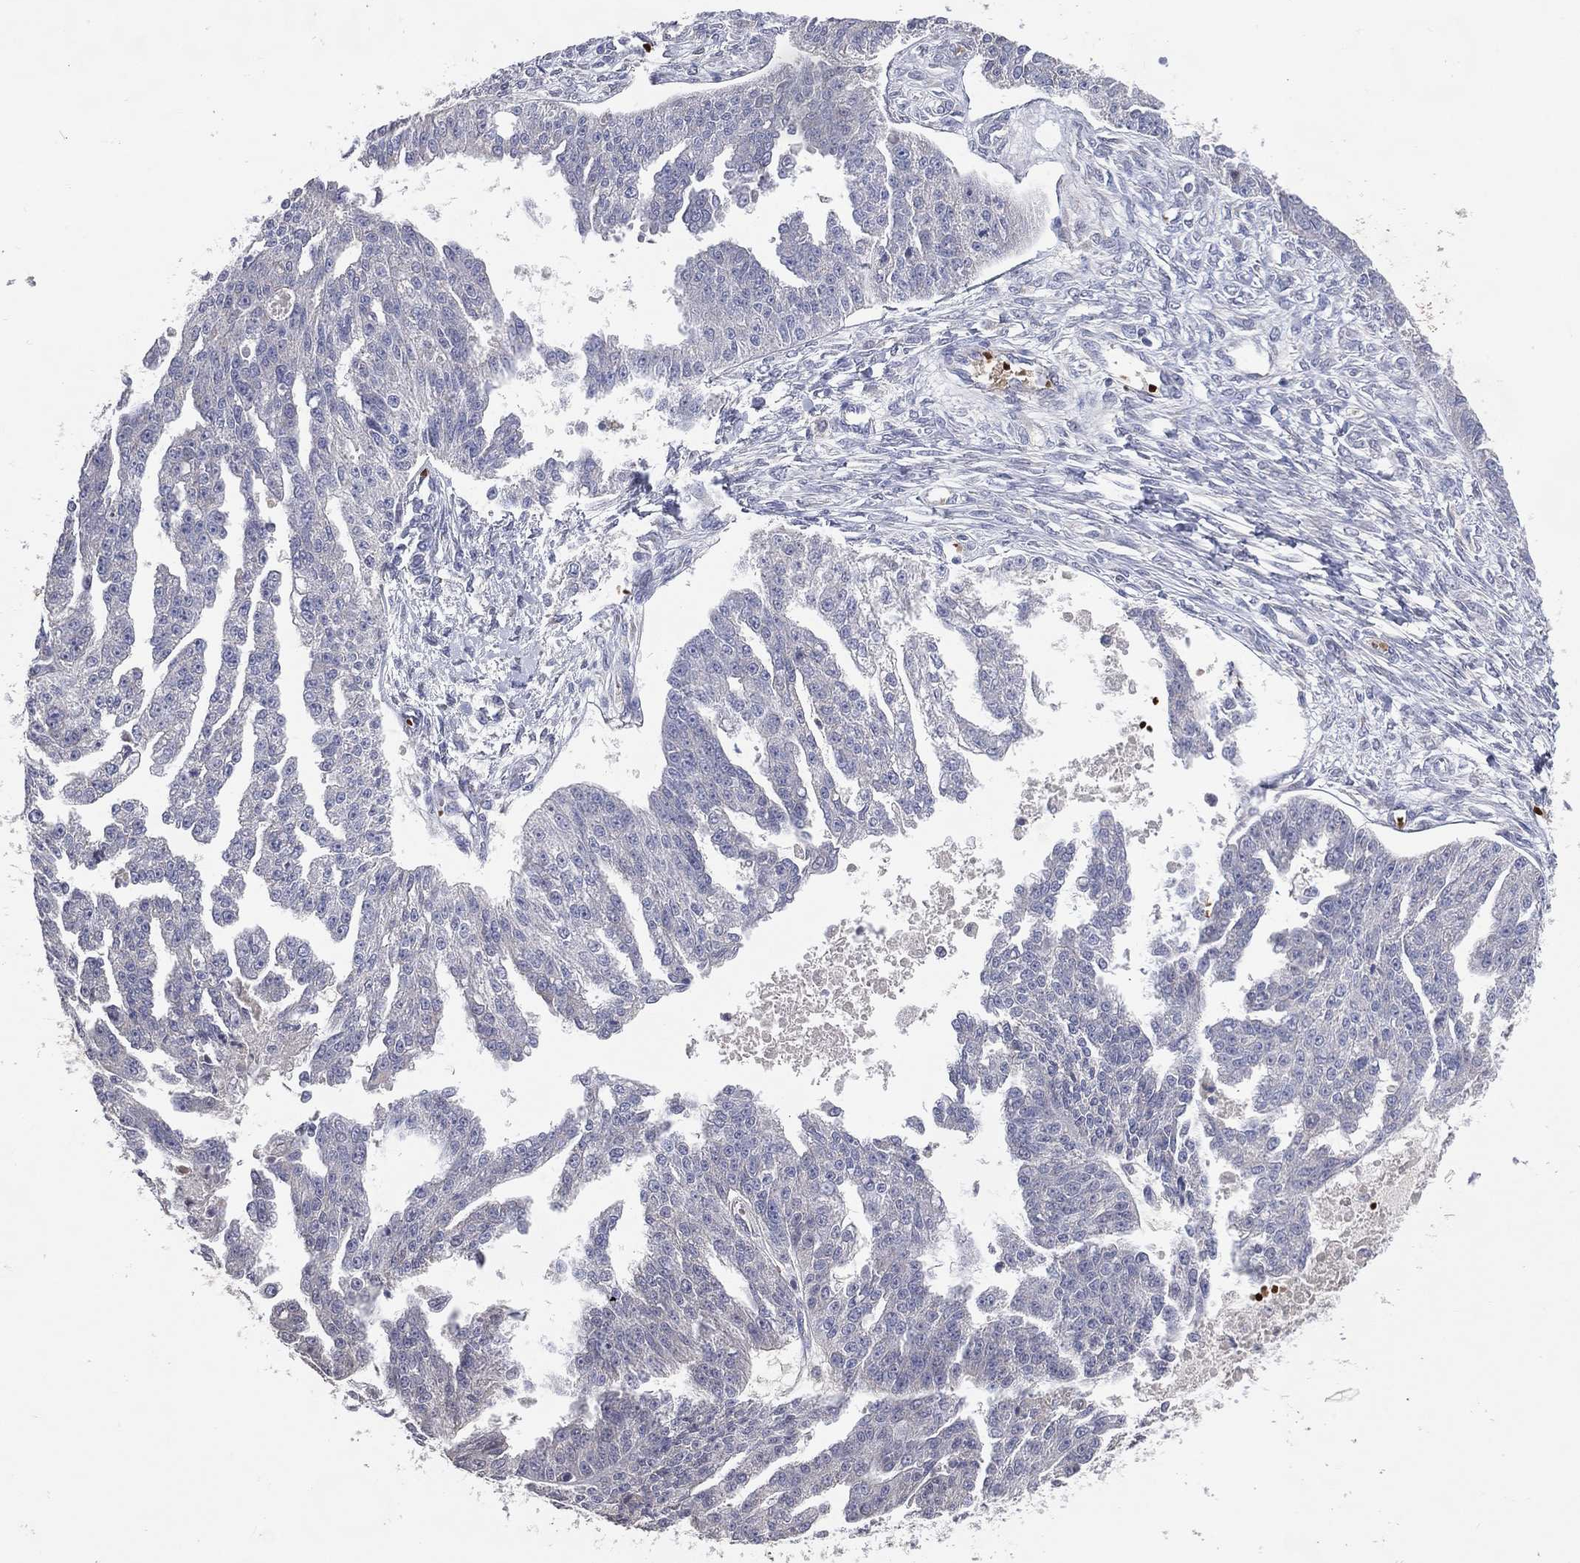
{"staining": {"intensity": "negative", "quantity": "none", "location": "none"}, "tissue": "ovarian cancer", "cell_type": "Tumor cells", "image_type": "cancer", "snomed": [{"axis": "morphology", "description": "Cystadenocarcinoma, serous, NOS"}, {"axis": "topography", "description": "Ovary"}], "caption": "Tumor cells show no significant protein staining in serous cystadenocarcinoma (ovarian). Brightfield microscopy of immunohistochemistry (IHC) stained with DAB (3,3'-diaminobenzidine) (brown) and hematoxylin (blue), captured at high magnification.", "gene": "DNAH7", "patient": {"sex": "female", "age": 58}}